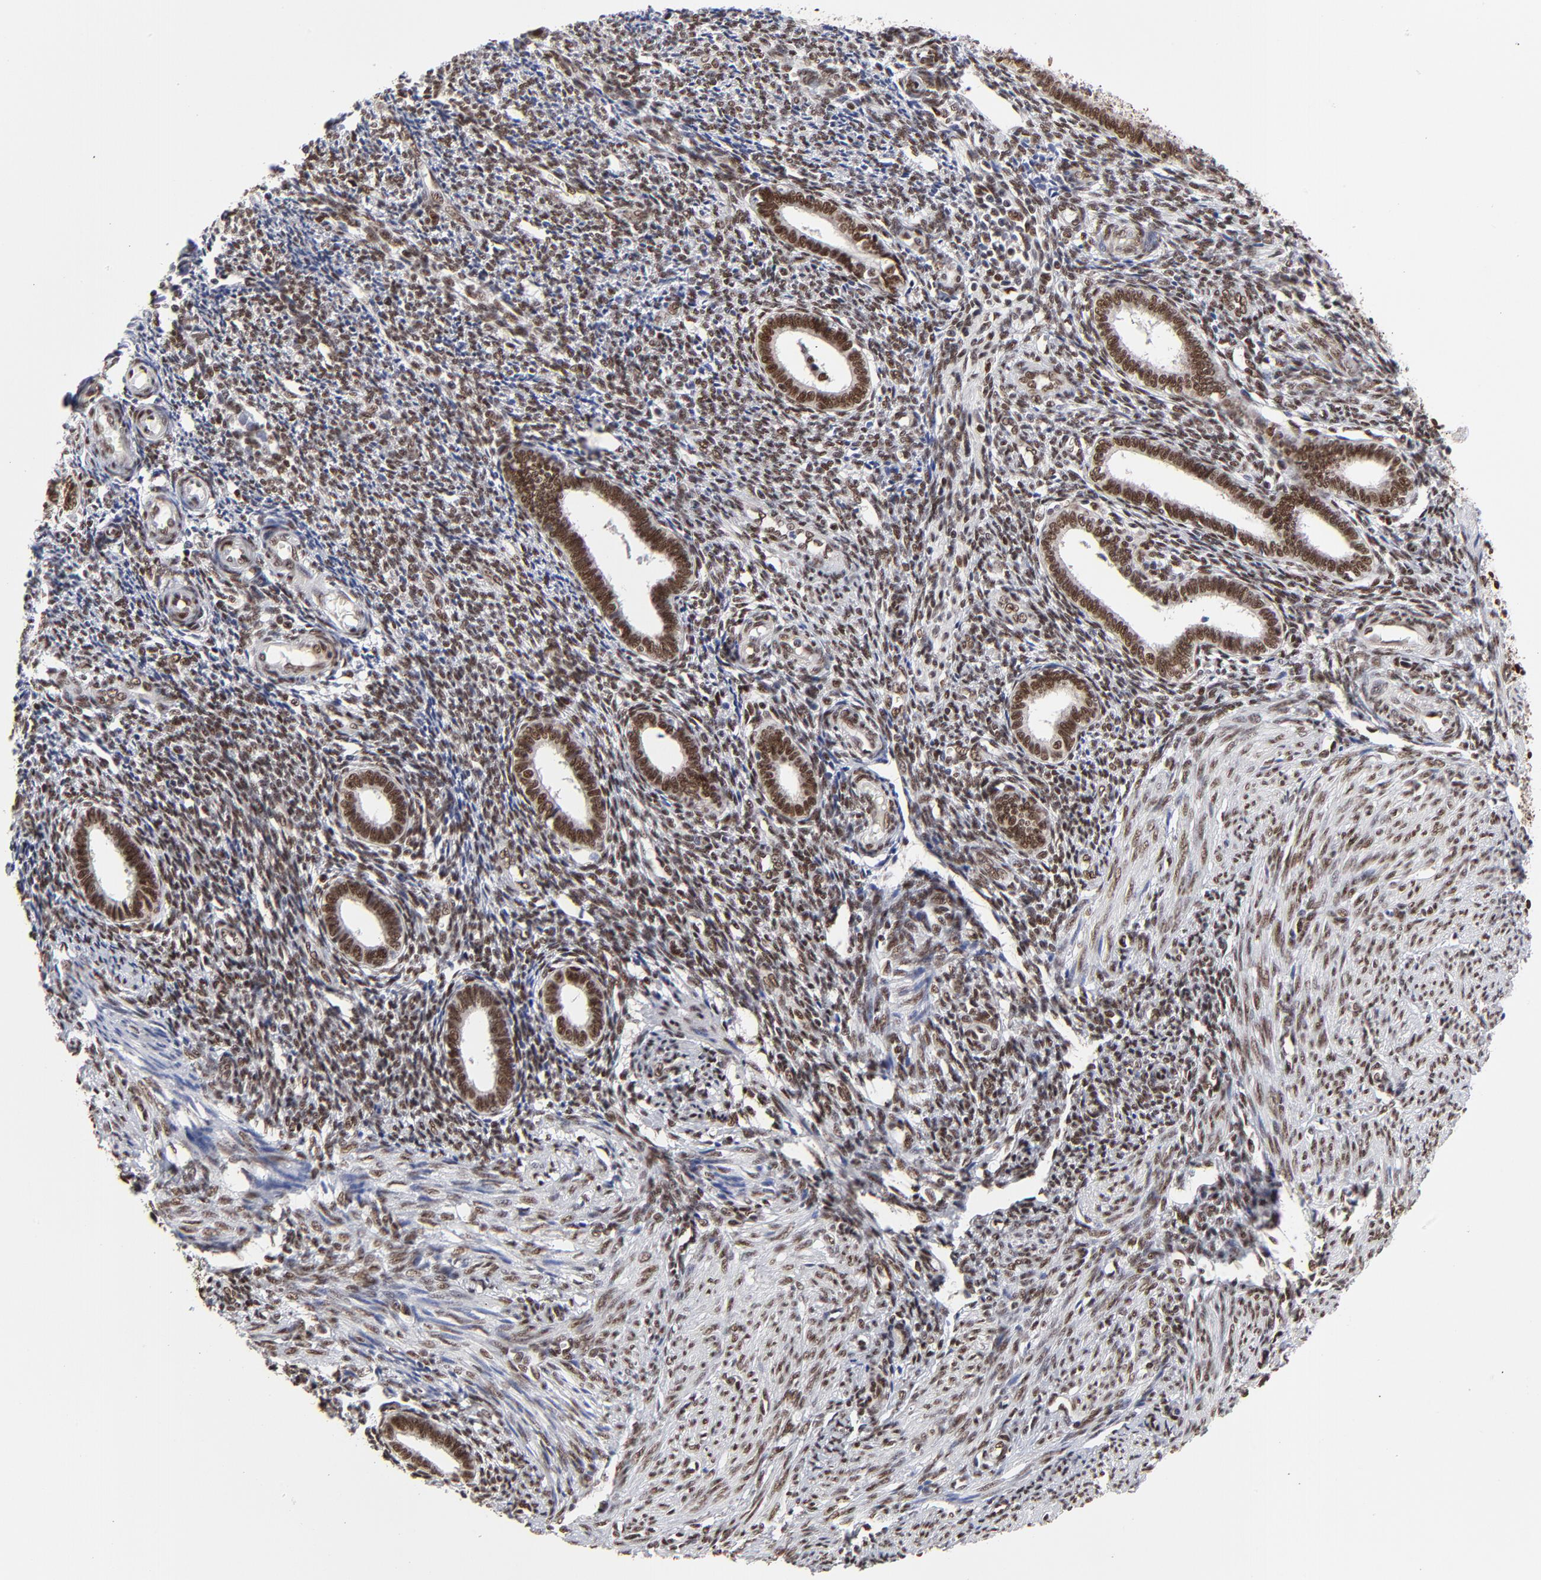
{"staining": {"intensity": "strong", "quantity": ">75%", "location": "nuclear"}, "tissue": "endometrium", "cell_type": "Cells in endometrial stroma", "image_type": "normal", "snomed": [{"axis": "morphology", "description": "Normal tissue, NOS"}, {"axis": "topography", "description": "Endometrium"}], "caption": "Immunohistochemistry of benign endometrium reveals high levels of strong nuclear expression in about >75% of cells in endometrial stroma. (brown staining indicates protein expression, while blue staining denotes nuclei).", "gene": "ZMYM3", "patient": {"sex": "female", "age": 27}}